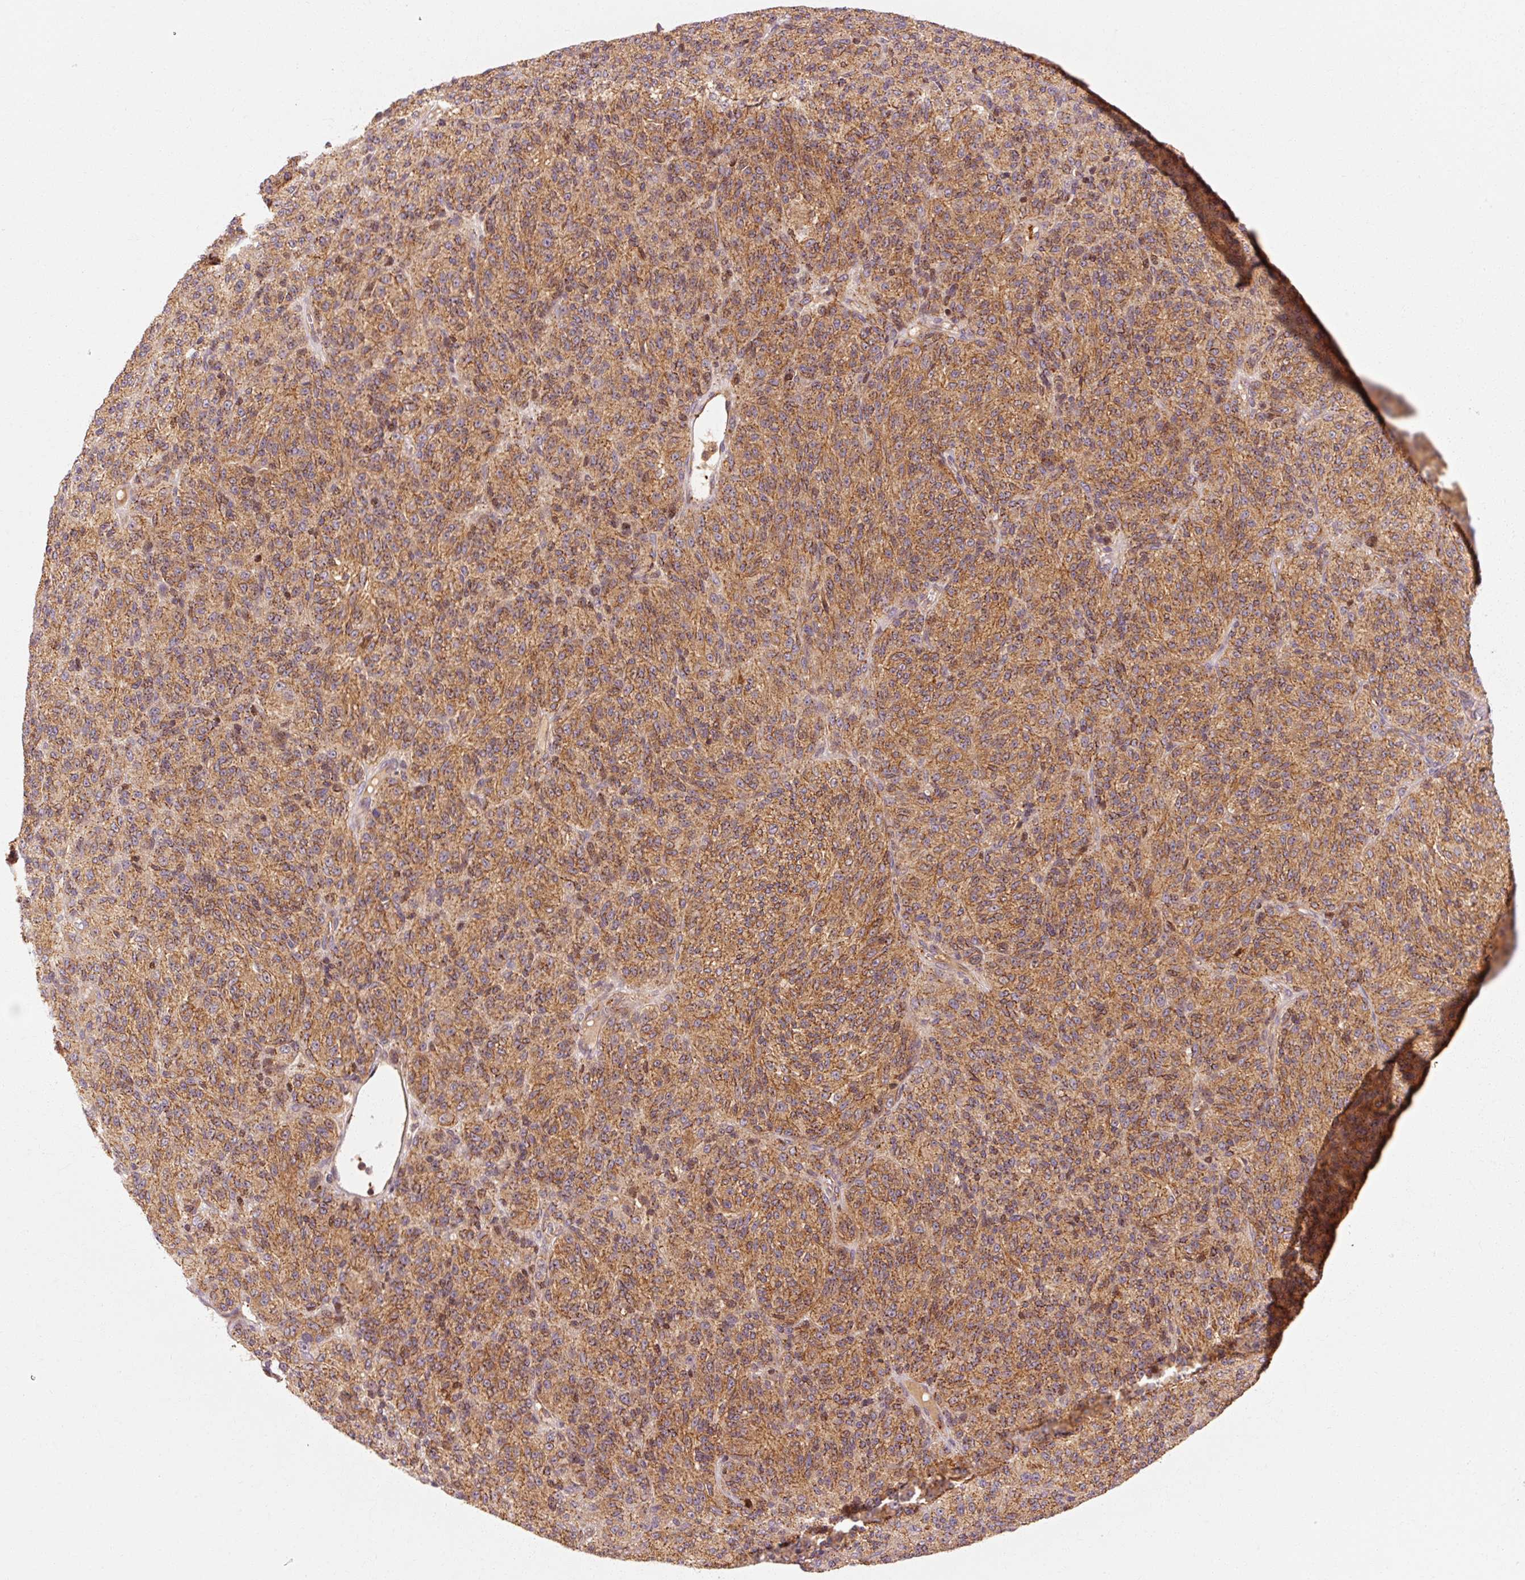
{"staining": {"intensity": "moderate", "quantity": ">75%", "location": "cytoplasmic/membranous"}, "tissue": "melanoma", "cell_type": "Tumor cells", "image_type": "cancer", "snomed": [{"axis": "morphology", "description": "Malignant melanoma, Metastatic site"}, {"axis": "topography", "description": "Brain"}], "caption": "This image exhibits immunohistochemistry staining of malignant melanoma (metastatic site), with medium moderate cytoplasmic/membranous positivity in about >75% of tumor cells.", "gene": "CTNNA1", "patient": {"sex": "female", "age": 56}}